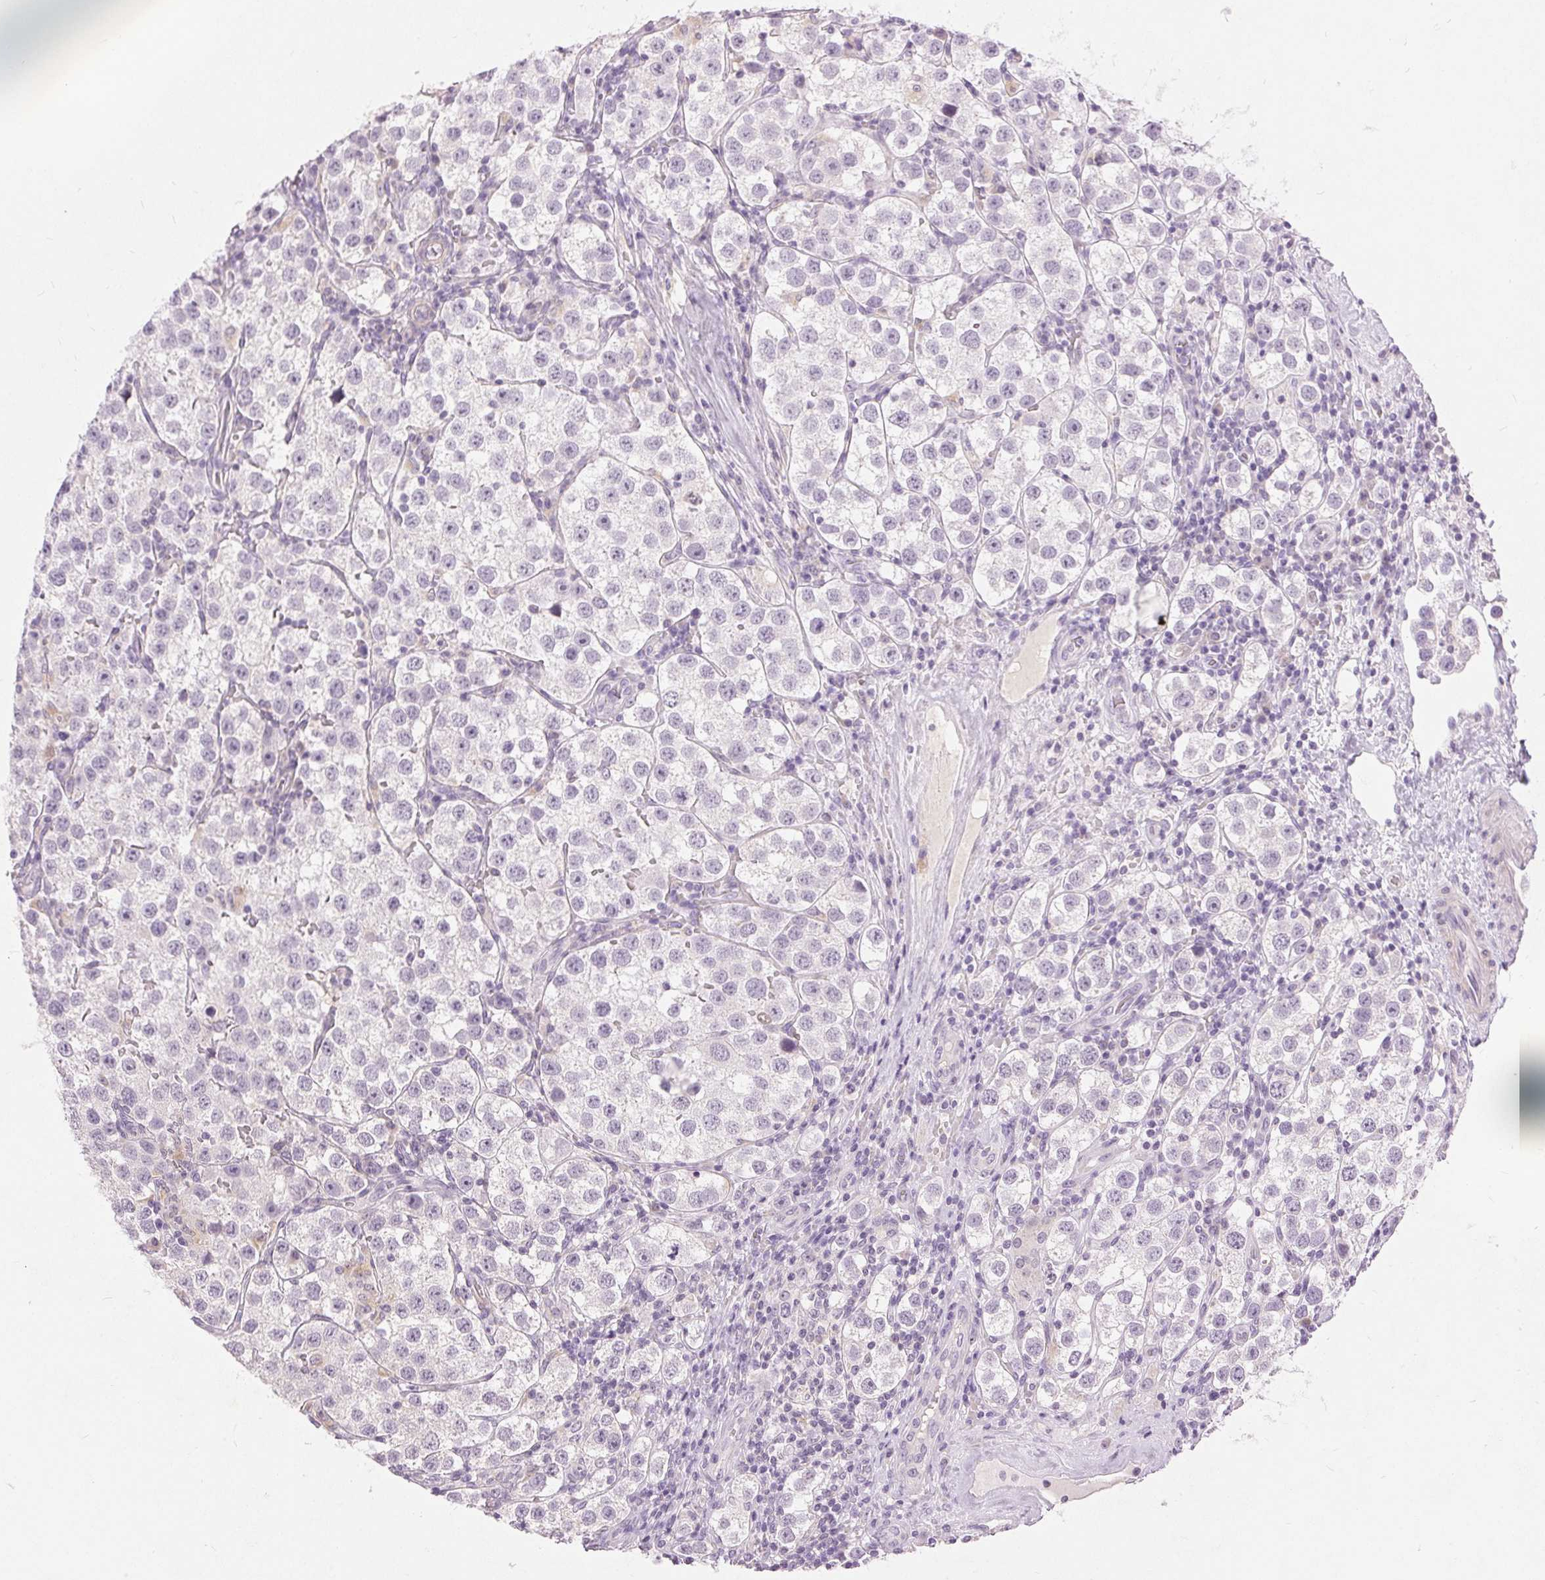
{"staining": {"intensity": "negative", "quantity": "none", "location": "none"}, "tissue": "testis cancer", "cell_type": "Tumor cells", "image_type": "cancer", "snomed": [{"axis": "morphology", "description": "Seminoma, NOS"}, {"axis": "topography", "description": "Testis"}], "caption": "The IHC photomicrograph has no significant positivity in tumor cells of testis seminoma tissue.", "gene": "DSG3", "patient": {"sex": "male", "age": 37}}